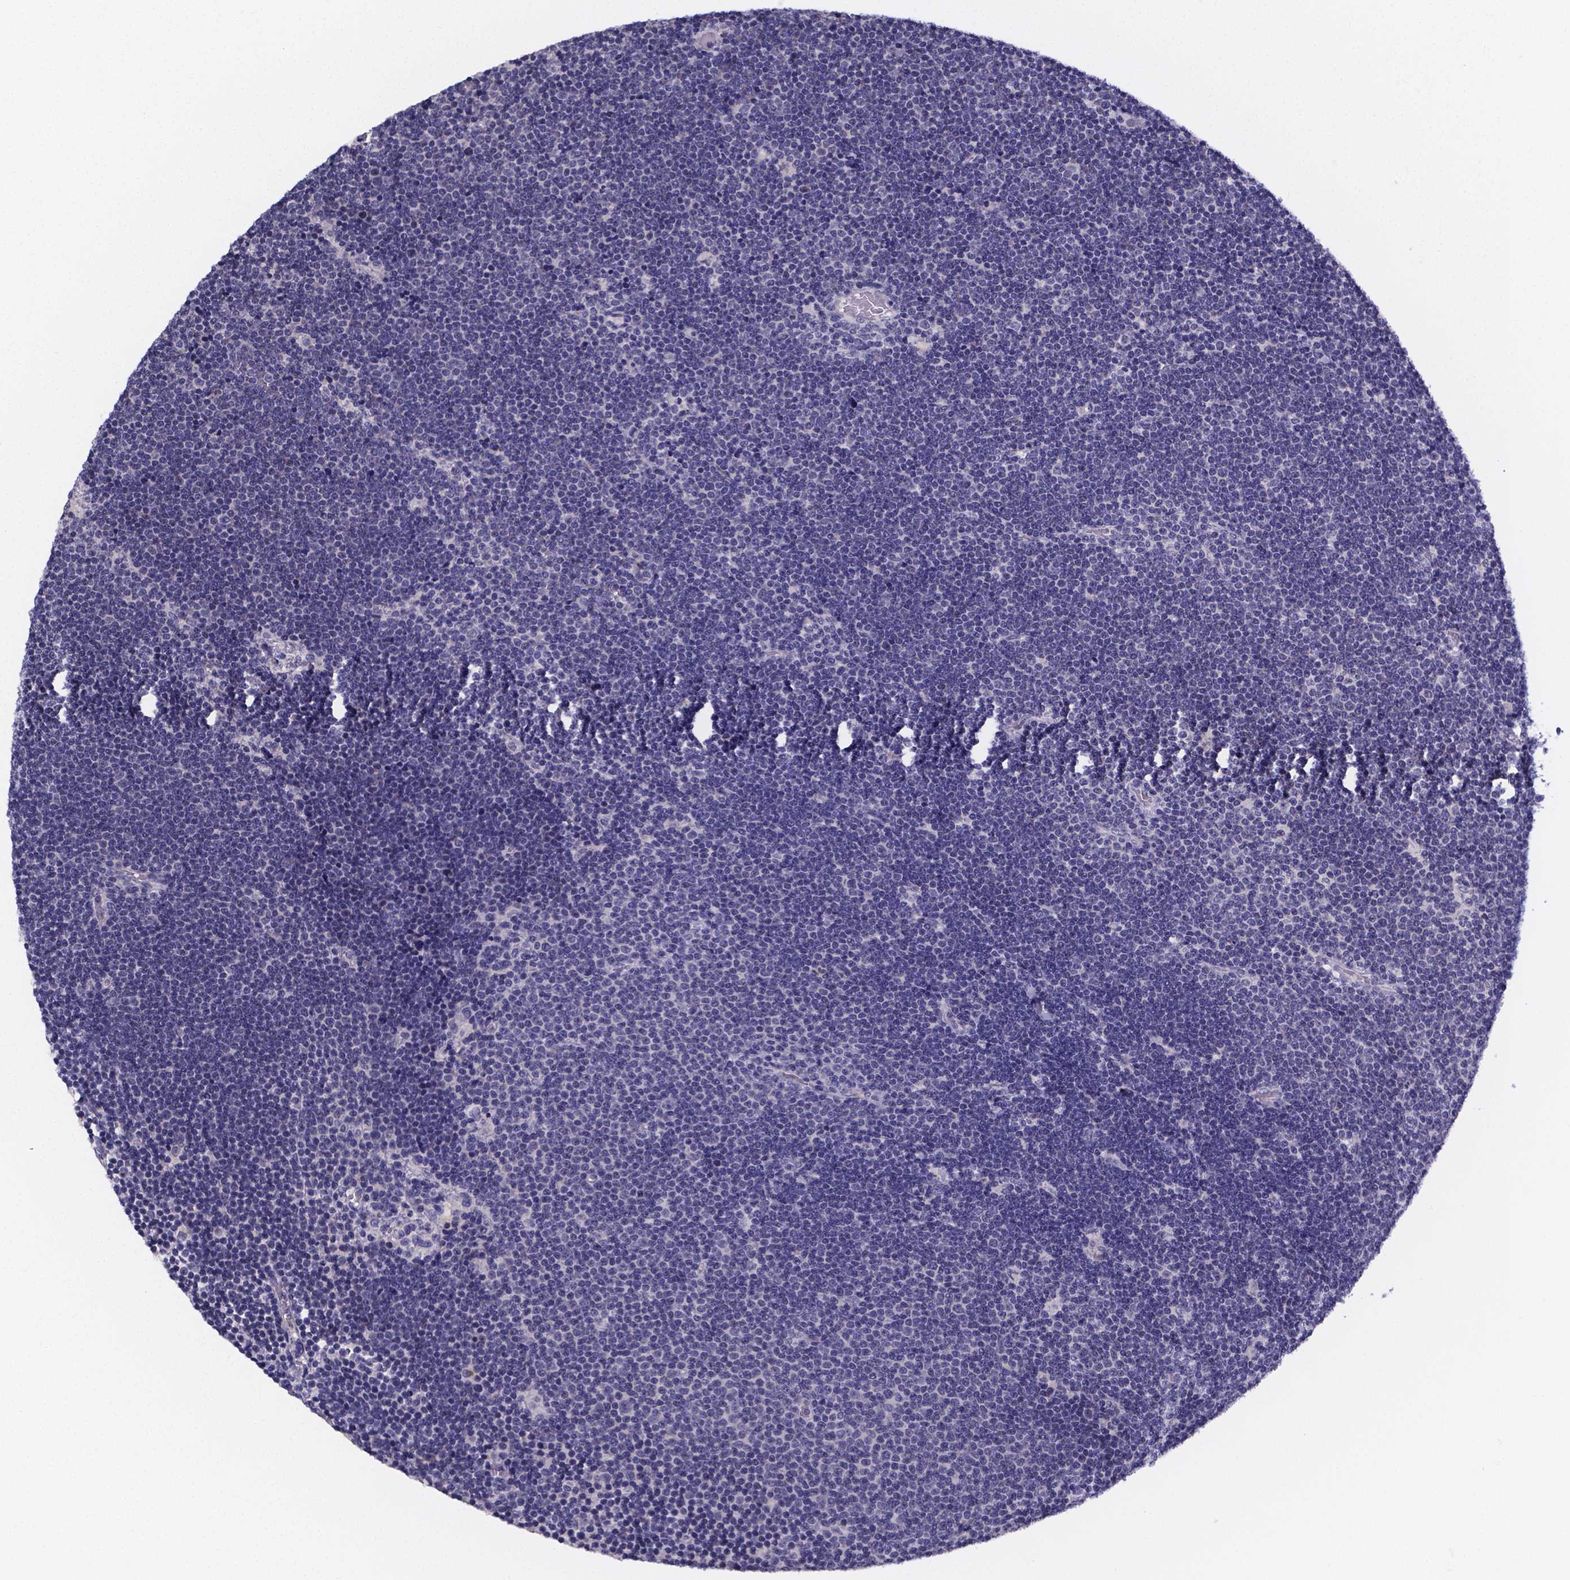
{"staining": {"intensity": "negative", "quantity": "none", "location": "none"}, "tissue": "lymphoma", "cell_type": "Tumor cells", "image_type": "cancer", "snomed": [{"axis": "morphology", "description": "Malignant lymphoma, non-Hodgkin's type, Low grade"}, {"axis": "topography", "description": "Brain"}], "caption": "The immunohistochemistry (IHC) image has no significant positivity in tumor cells of lymphoma tissue. (DAB IHC, high magnification).", "gene": "IZUMO1", "patient": {"sex": "female", "age": 66}}